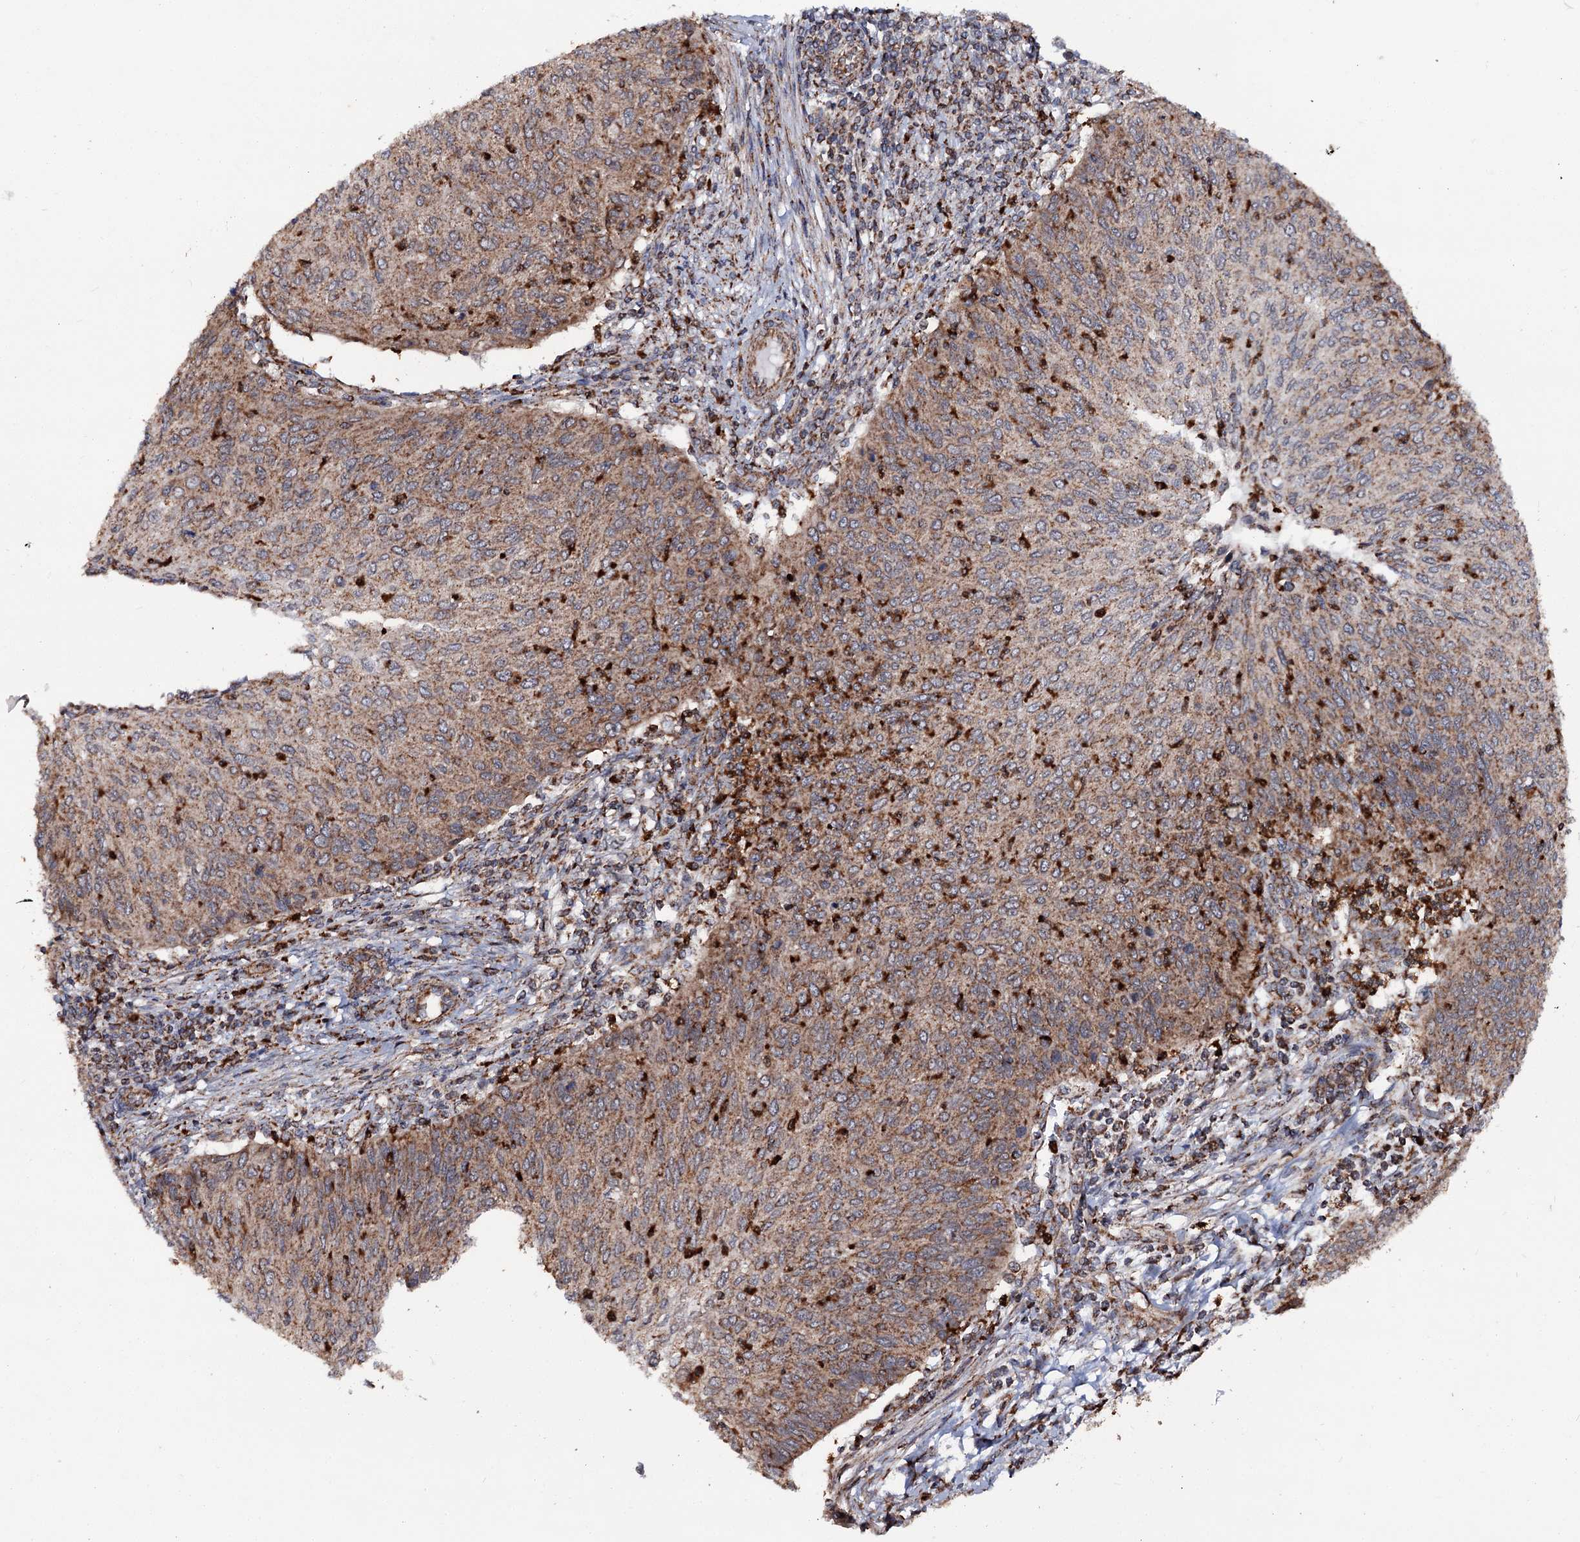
{"staining": {"intensity": "moderate", "quantity": ">75%", "location": "cytoplasmic/membranous"}, "tissue": "cervical cancer", "cell_type": "Tumor cells", "image_type": "cancer", "snomed": [{"axis": "morphology", "description": "Squamous cell carcinoma, NOS"}, {"axis": "topography", "description": "Cervix"}], "caption": "High-magnification brightfield microscopy of cervical squamous cell carcinoma stained with DAB (3,3'-diaminobenzidine) (brown) and counterstained with hematoxylin (blue). tumor cells exhibit moderate cytoplasmic/membranous expression is seen in about>75% of cells.", "gene": "FGFR1OP2", "patient": {"sex": "female", "age": 38}}